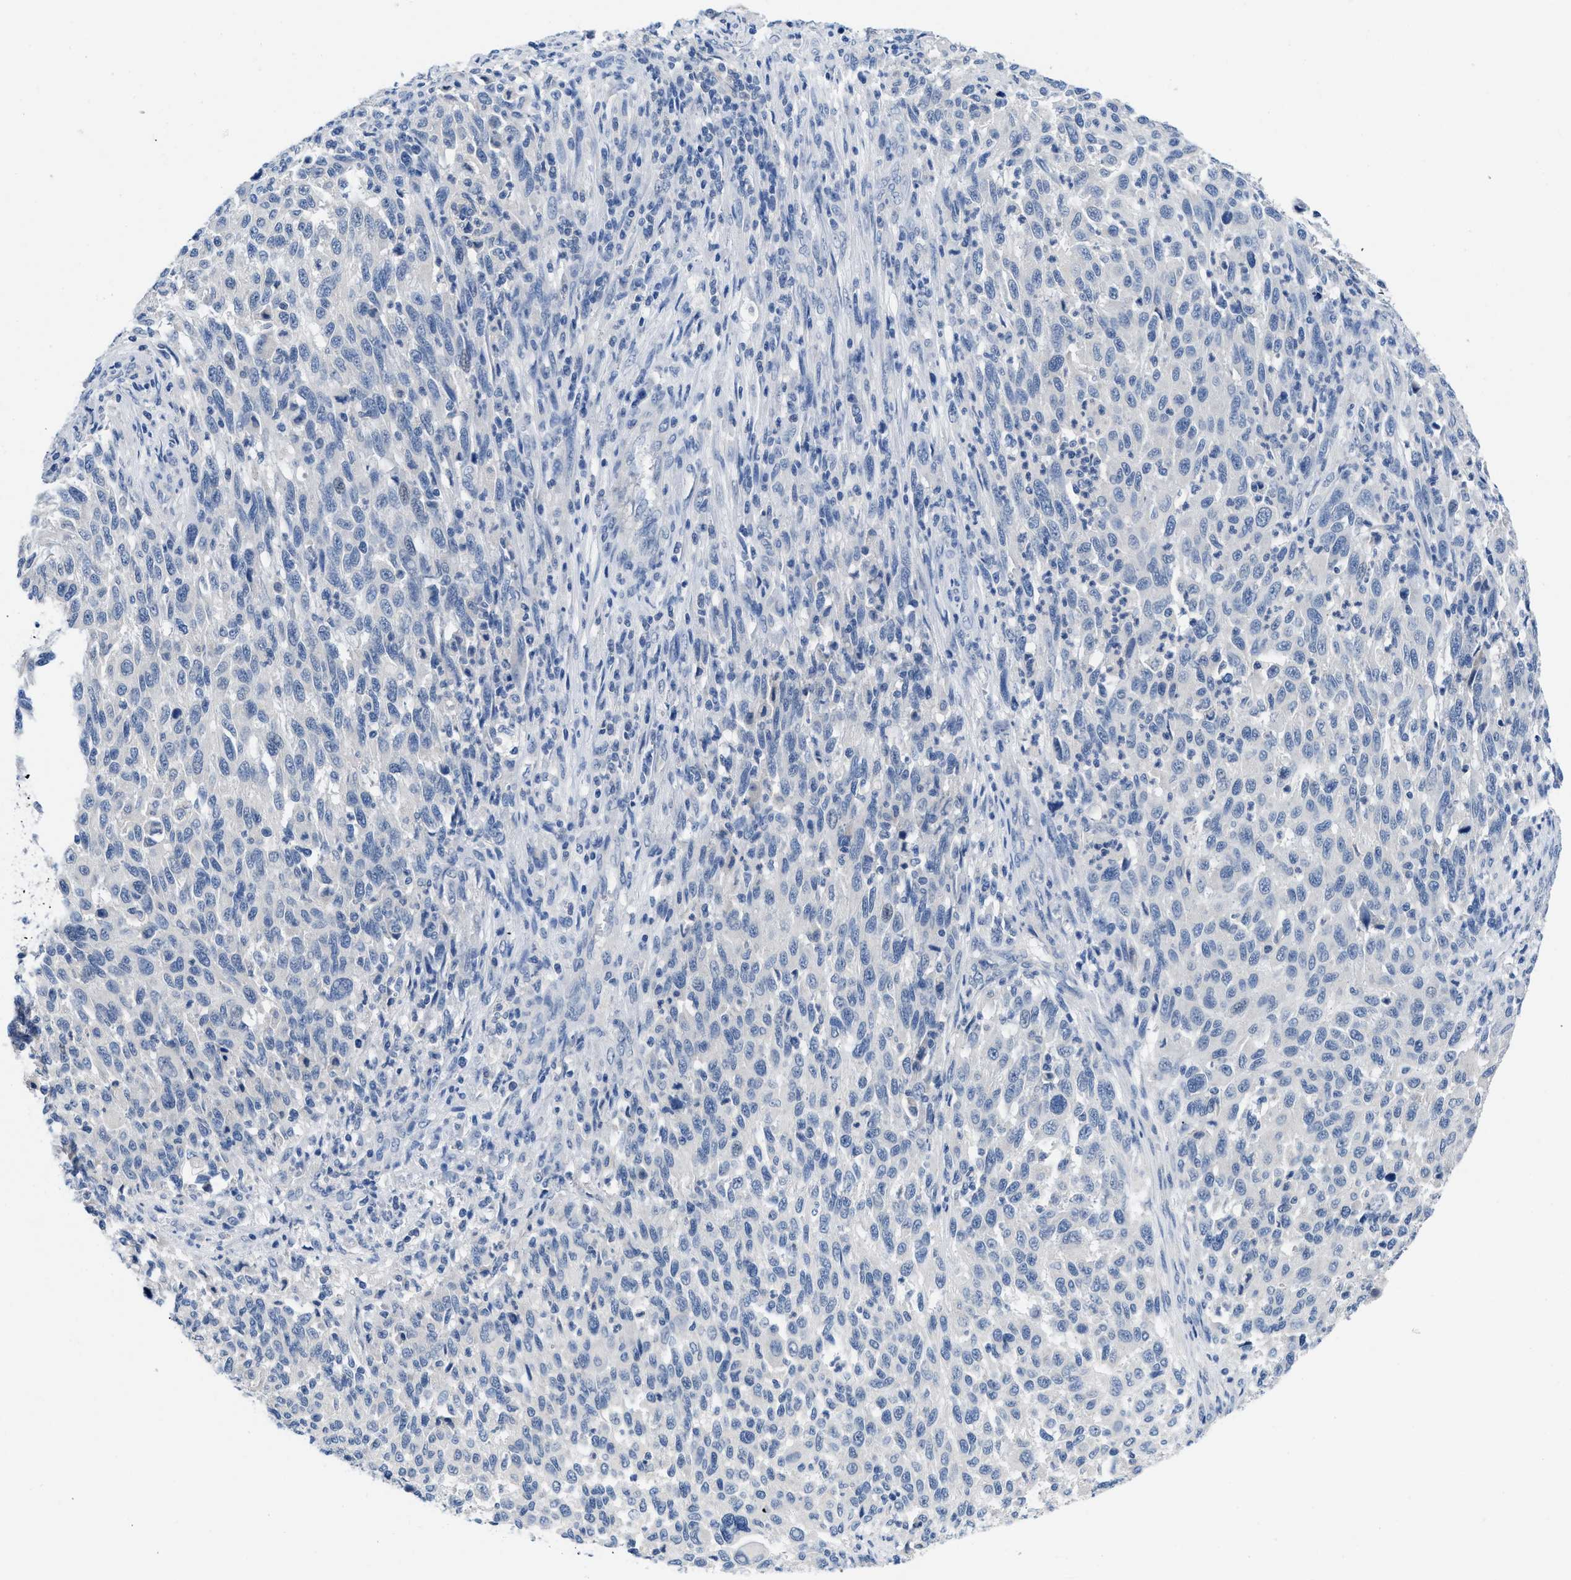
{"staining": {"intensity": "negative", "quantity": "none", "location": "none"}, "tissue": "melanoma", "cell_type": "Tumor cells", "image_type": "cancer", "snomed": [{"axis": "morphology", "description": "Malignant melanoma, Metastatic site"}, {"axis": "topography", "description": "Lymph node"}], "caption": "Melanoma stained for a protein using immunohistochemistry (IHC) exhibits no positivity tumor cells.", "gene": "PYY", "patient": {"sex": "male", "age": 61}}